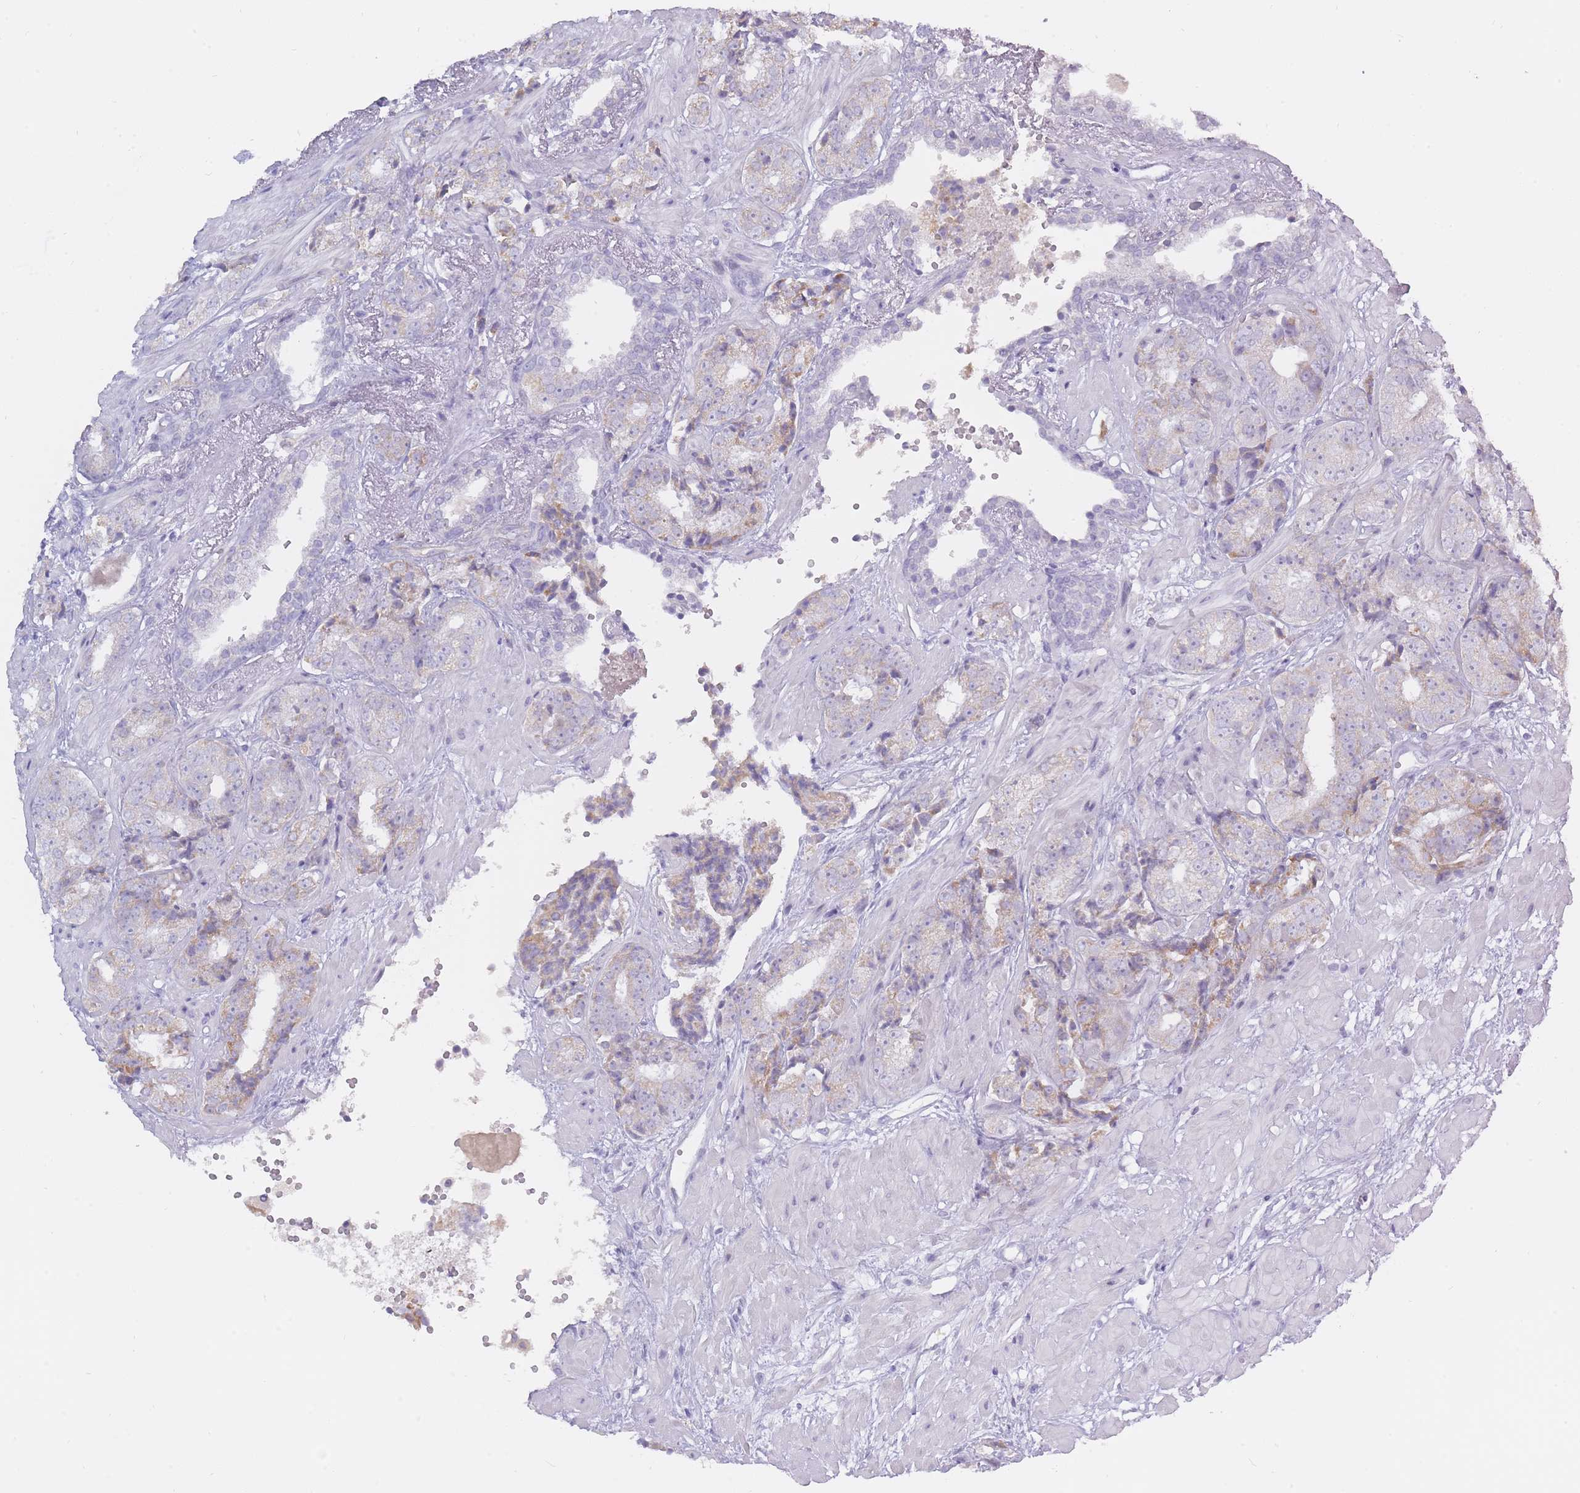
{"staining": {"intensity": "weak", "quantity": "25%-75%", "location": "cytoplasmic/membranous"}, "tissue": "prostate cancer", "cell_type": "Tumor cells", "image_type": "cancer", "snomed": [{"axis": "morphology", "description": "Adenocarcinoma, High grade"}, {"axis": "topography", "description": "Prostate"}], "caption": "Immunohistochemistry (IHC) histopathology image of prostate high-grade adenocarcinoma stained for a protein (brown), which displays low levels of weak cytoplasmic/membranous staining in approximately 25%-75% of tumor cells.", "gene": "BDKRB2", "patient": {"sex": "male", "age": 71}}